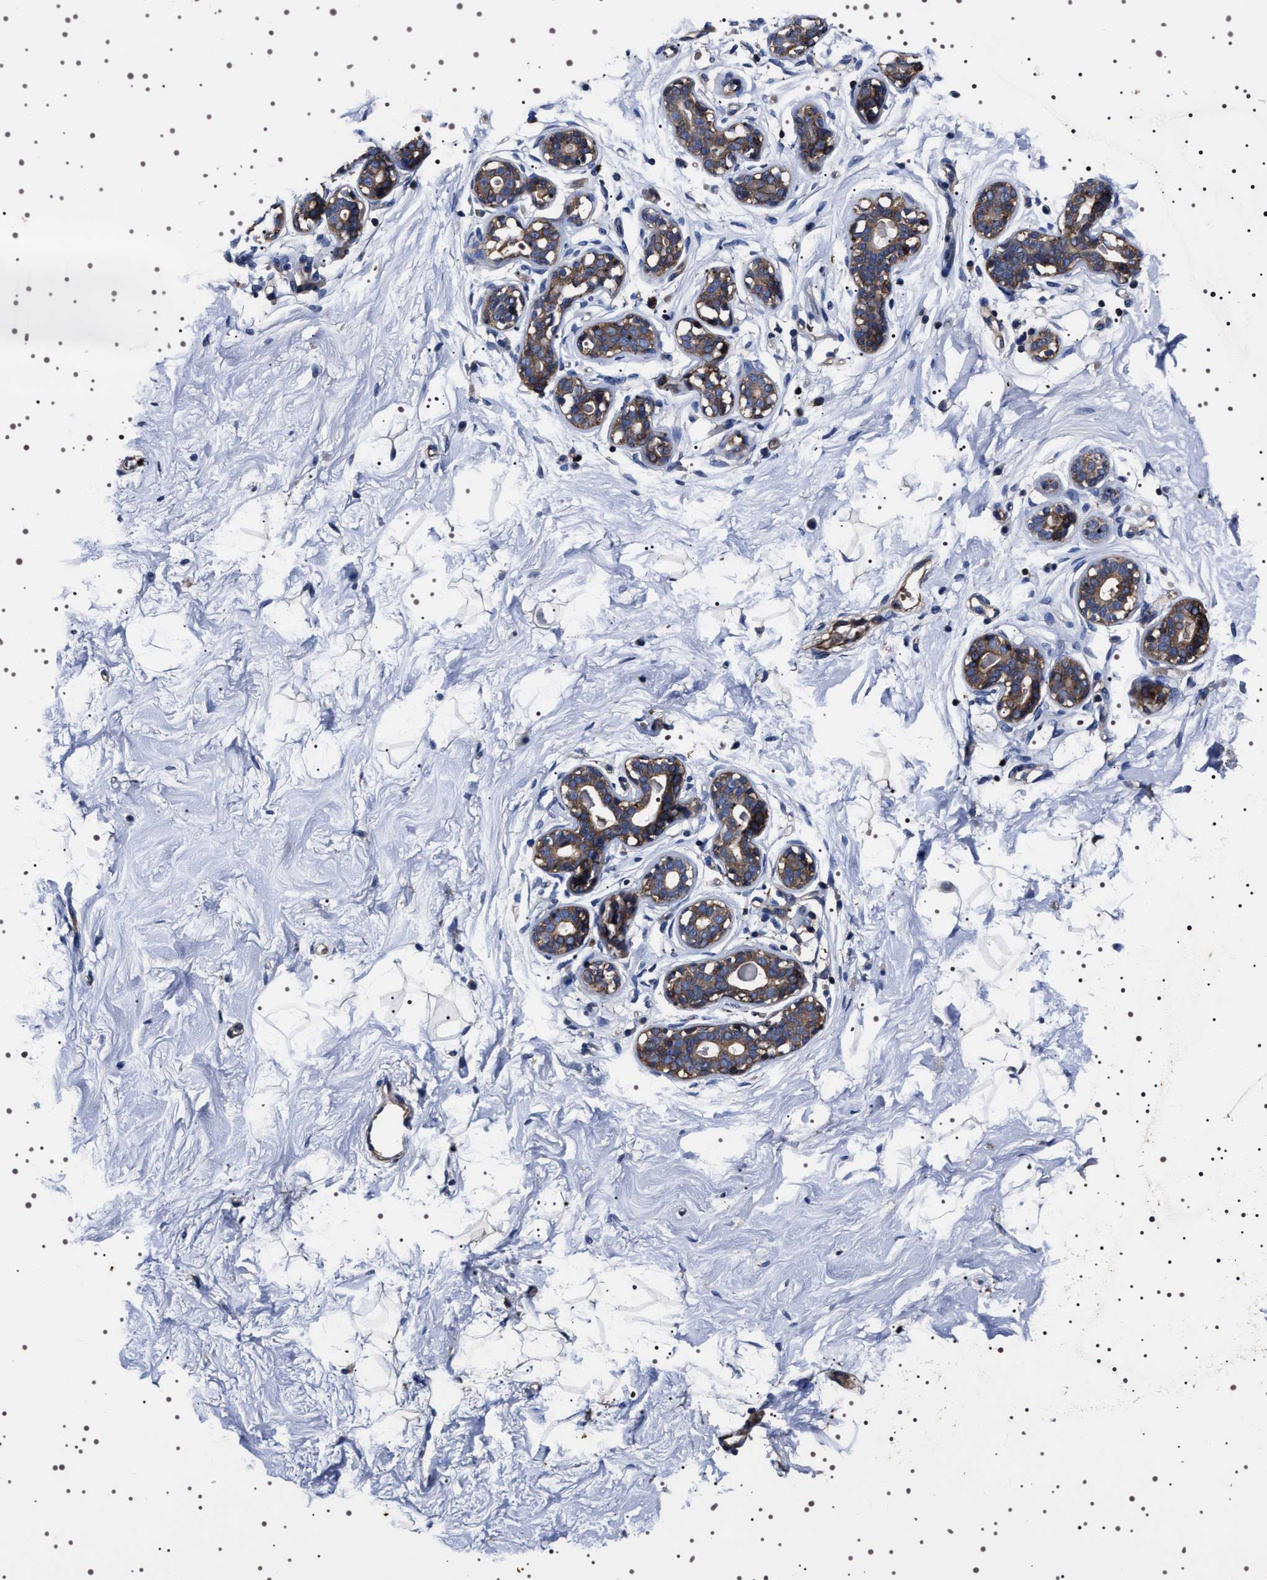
{"staining": {"intensity": "negative", "quantity": "none", "location": "none"}, "tissue": "breast", "cell_type": "Adipocytes", "image_type": "normal", "snomed": [{"axis": "morphology", "description": "Normal tissue, NOS"}, {"axis": "topography", "description": "Breast"}], "caption": "A histopathology image of human breast is negative for staining in adipocytes. (Stains: DAB immunohistochemistry (IHC) with hematoxylin counter stain, Microscopy: brightfield microscopy at high magnification).", "gene": "WDR1", "patient": {"sex": "female", "age": 23}}